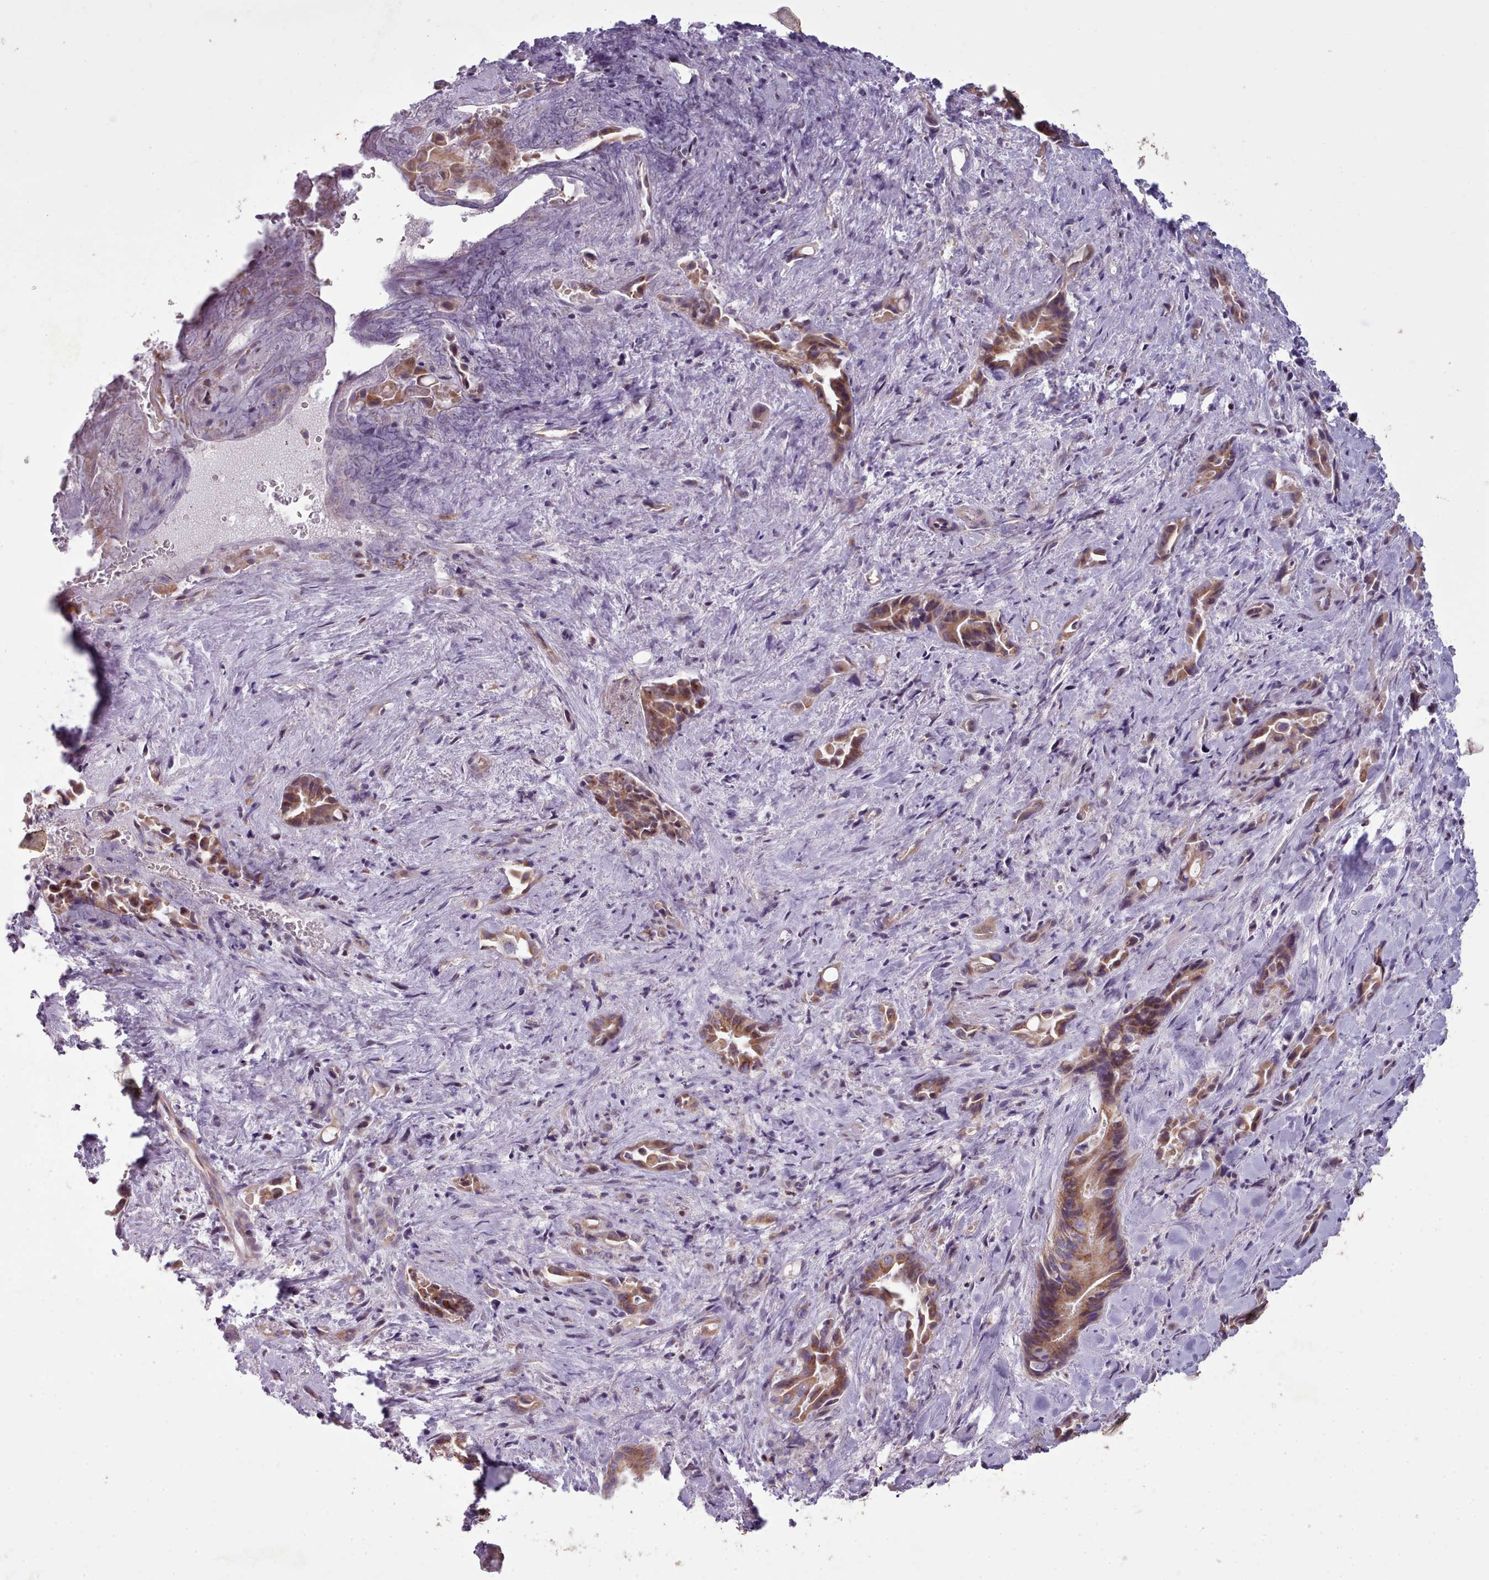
{"staining": {"intensity": "moderate", "quantity": ">75%", "location": "cytoplasmic/membranous"}, "tissue": "liver cancer", "cell_type": "Tumor cells", "image_type": "cancer", "snomed": [{"axis": "morphology", "description": "Cholangiocarcinoma"}, {"axis": "topography", "description": "Liver"}], "caption": "An immunohistochemistry (IHC) micrograph of neoplastic tissue is shown. Protein staining in brown highlights moderate cytoplasmic/membranous positivity in cholangiocarcinoma (liver) within tumor cells.", "gene": "SLC52A3", "patient": {"sex": "female", "age": 68}}